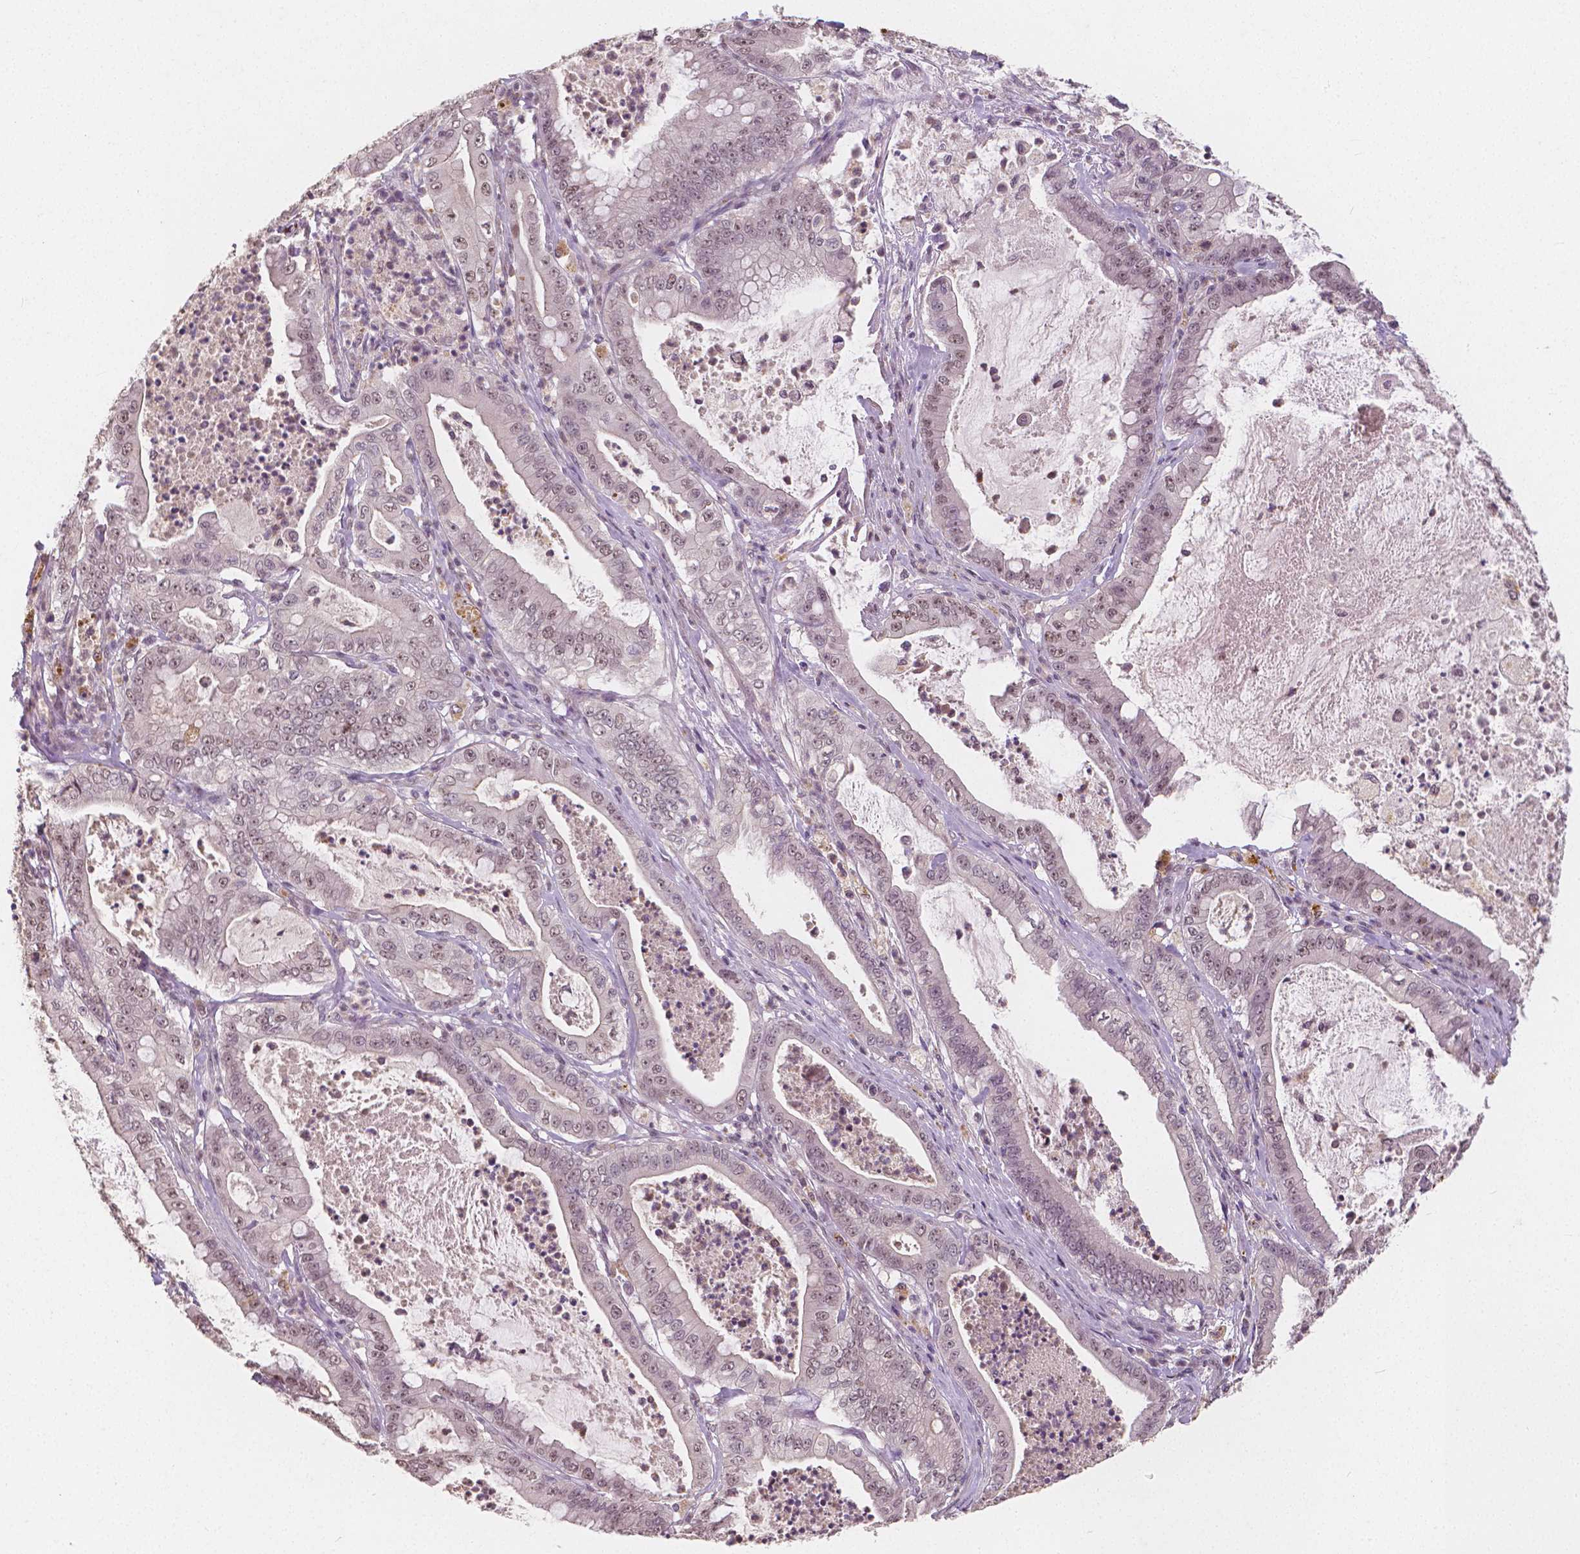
{"staining": {"intensity": "weak", "quantity": ">75%", "location": "nuclear"}, "tissue": "pancreatic cancer", "cell_type": "Tumor cells", "image_type": "cancer", "snomed": [{"axis": "morphology", "description": "Adenocarcinoma, NOS"}, {"axis": "topography", "description": "Pancreas"}], "caption": "A low amount of weak nuclear staining is seen in approximately >75% of tumor cells in adenocarcinoma (pancreatic) tissue.", "gene": "NOLC1", "patient": {"sex": "male", "age": 71}}